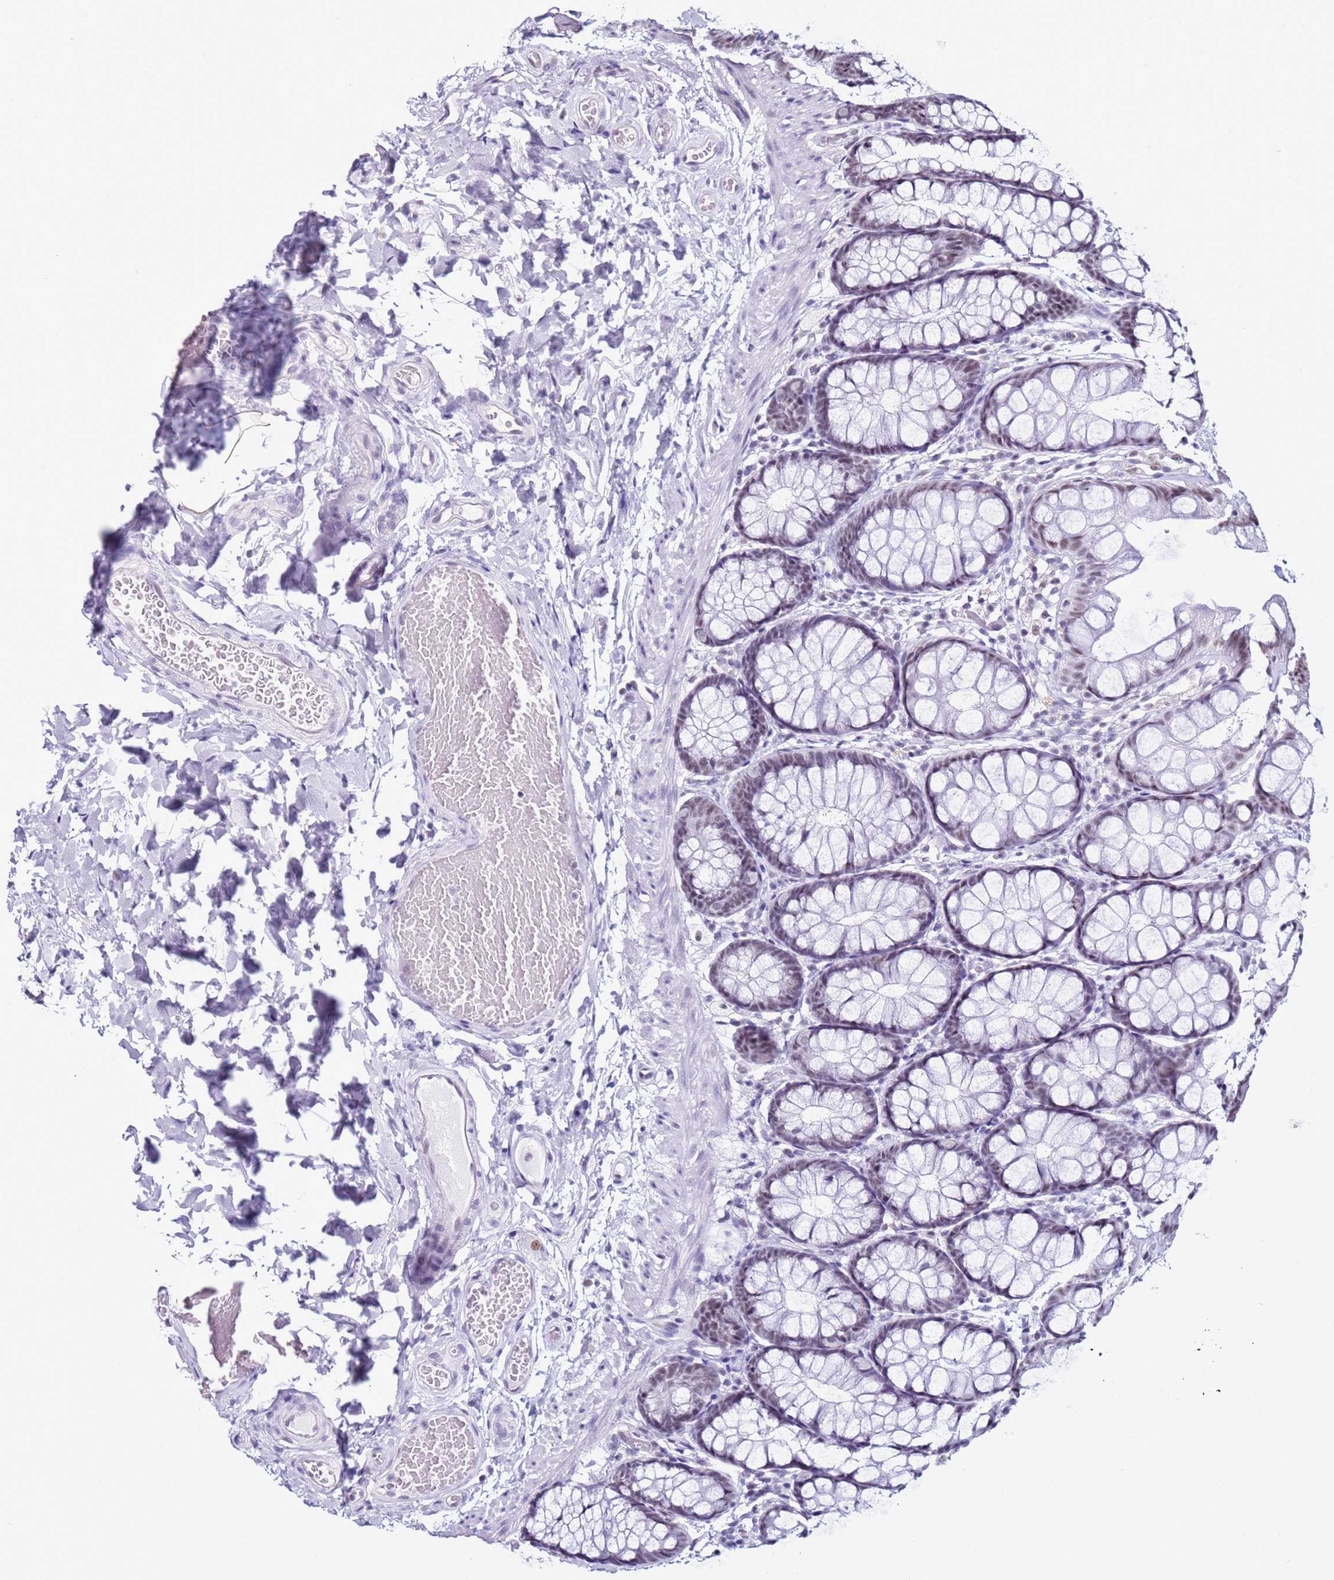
{"staining": {"intensity": "negative", "quantity": "none", "location": "none"}, "tissue": "colon", "cell_type": "Endothelial cells", "image_type": "normal", "snomed": [{"axis": "morphology", "description": "Normal tissue, NOS"}, {"axis": "topography", "description": "Colon"}], "caption": "This photomicrograph is of unremarkable colon stained with immunohistochemistry to label a protein in brown with the nuclei are counter-stained blue. There is no positivity in endothelial cells.", "gene": "DHX15", "patient": {"sex": "male", "age": 47}}